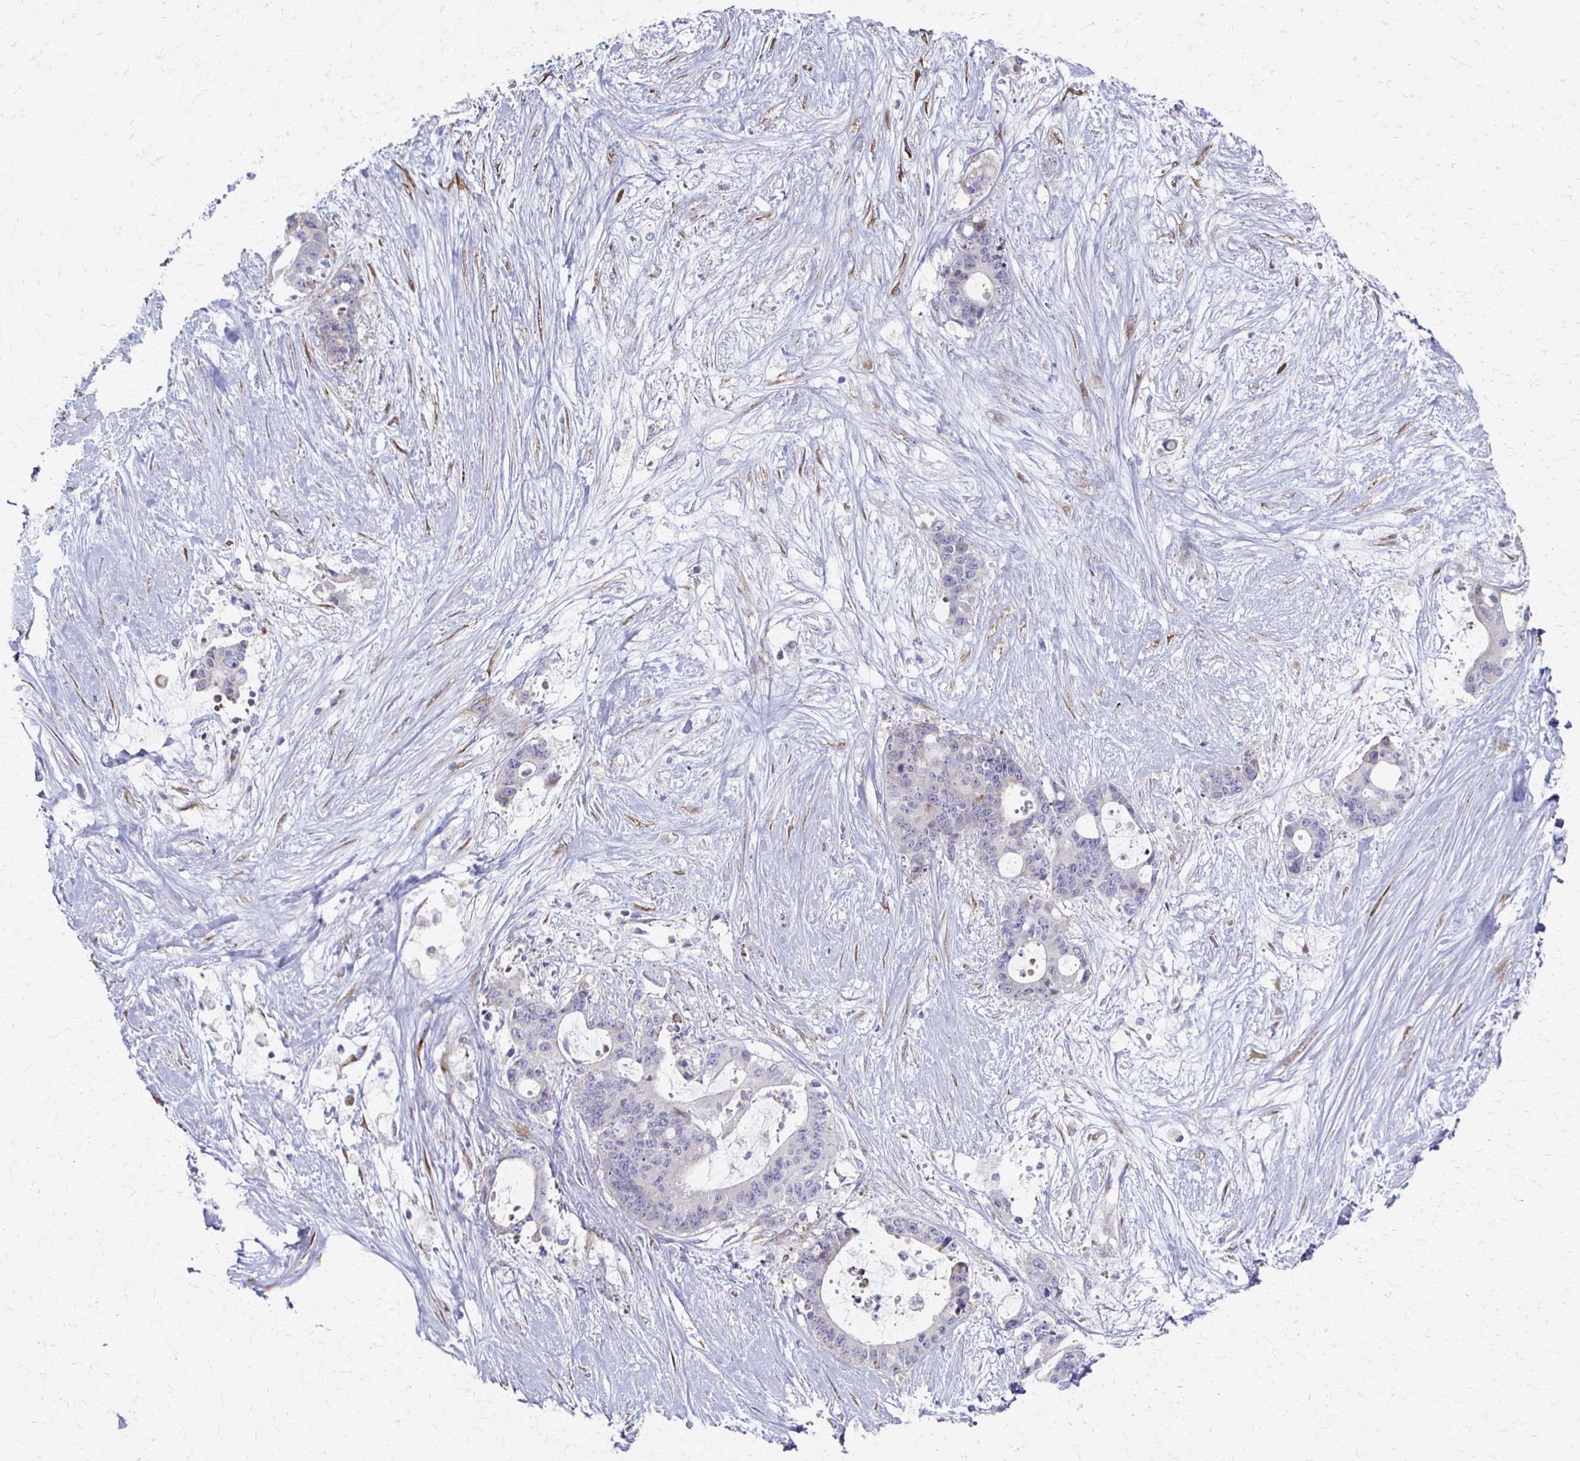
{"staining": {"intensity": "negative", "quantity": "none", "location": "none"}, "tissue": "liver cancer", "cell_type": "Tumor cells", "image_type": "cancer", "snomed": [{"axis": "morphology", "description": "Normal tissue, NOS"}, {"axis": "morphology", "description": "Cholangiocarcinoma"}, {"axis": "topography", "description": "Liver"}, {"axis": "topography", "description": "Peripheral nerve tissue"}], "caption": "Tumor cells are negative for protein expression in human liver cholangiocarcinoma.", "gene": "ATP1A3", "patient": {"sex": "female", "age": 73}}